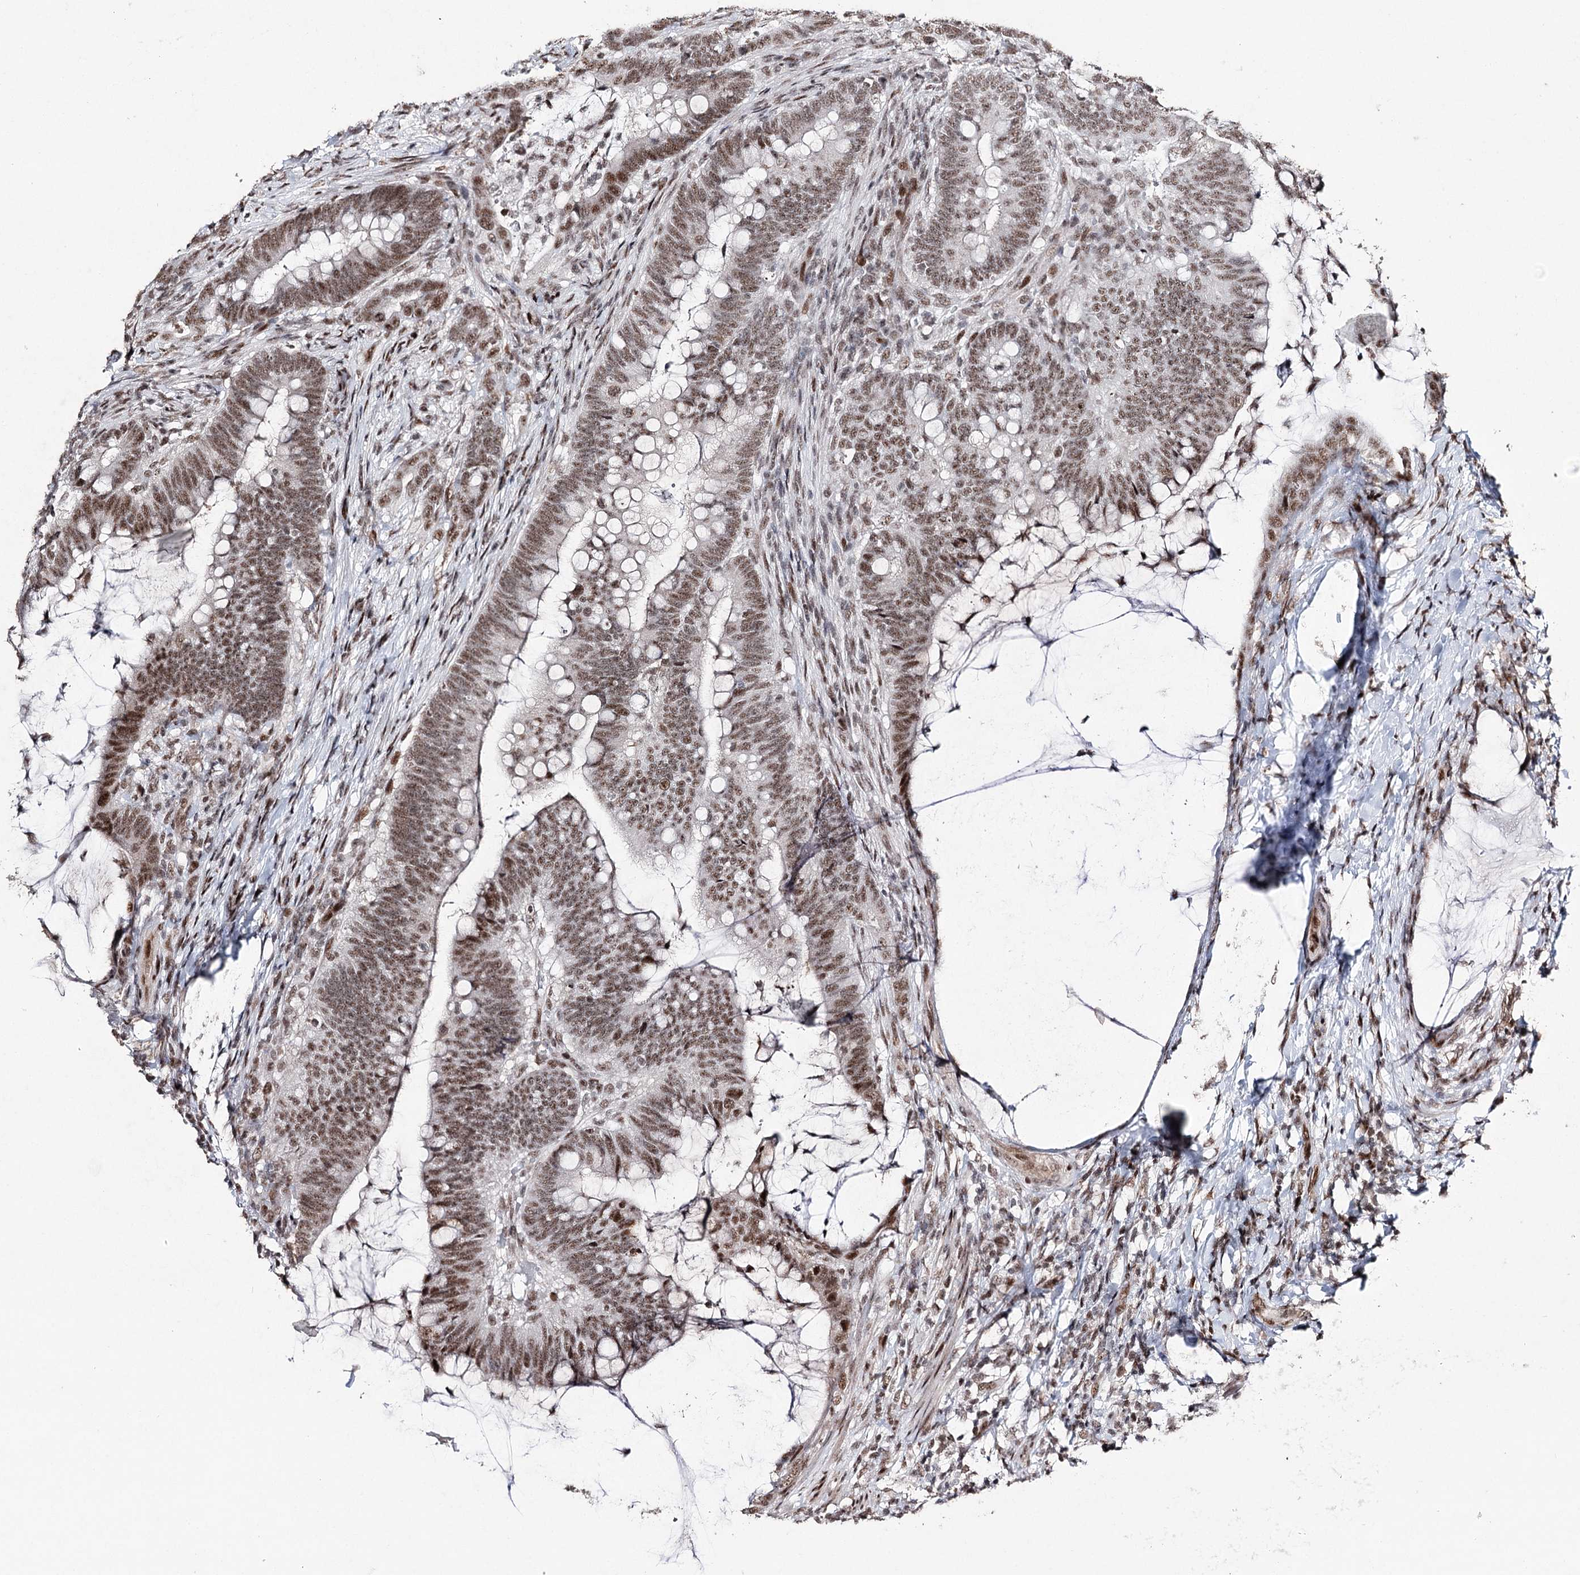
{"staining": {"intensity": "moderate", "quantity": ">75%", "location": "nuclear"}, "tissue": "colorectal cancer", "cell_type": "Tumor cells", "image_type": "cancer", "snomed": [{"axis": "morphology", "description": "Adenocarcinoma, NOS"}, {"axis": "topography", "description": "Colon"}], "caption": "Protein expression analysis of adenocarcinoma (colorectal) reveals moderate nuclear staining in about >75% of tumor cells. (IHC, brightfield microscopy, high magnification).", "gene": "PDCD4", "patient": {"sex": "female", "age": 66}}